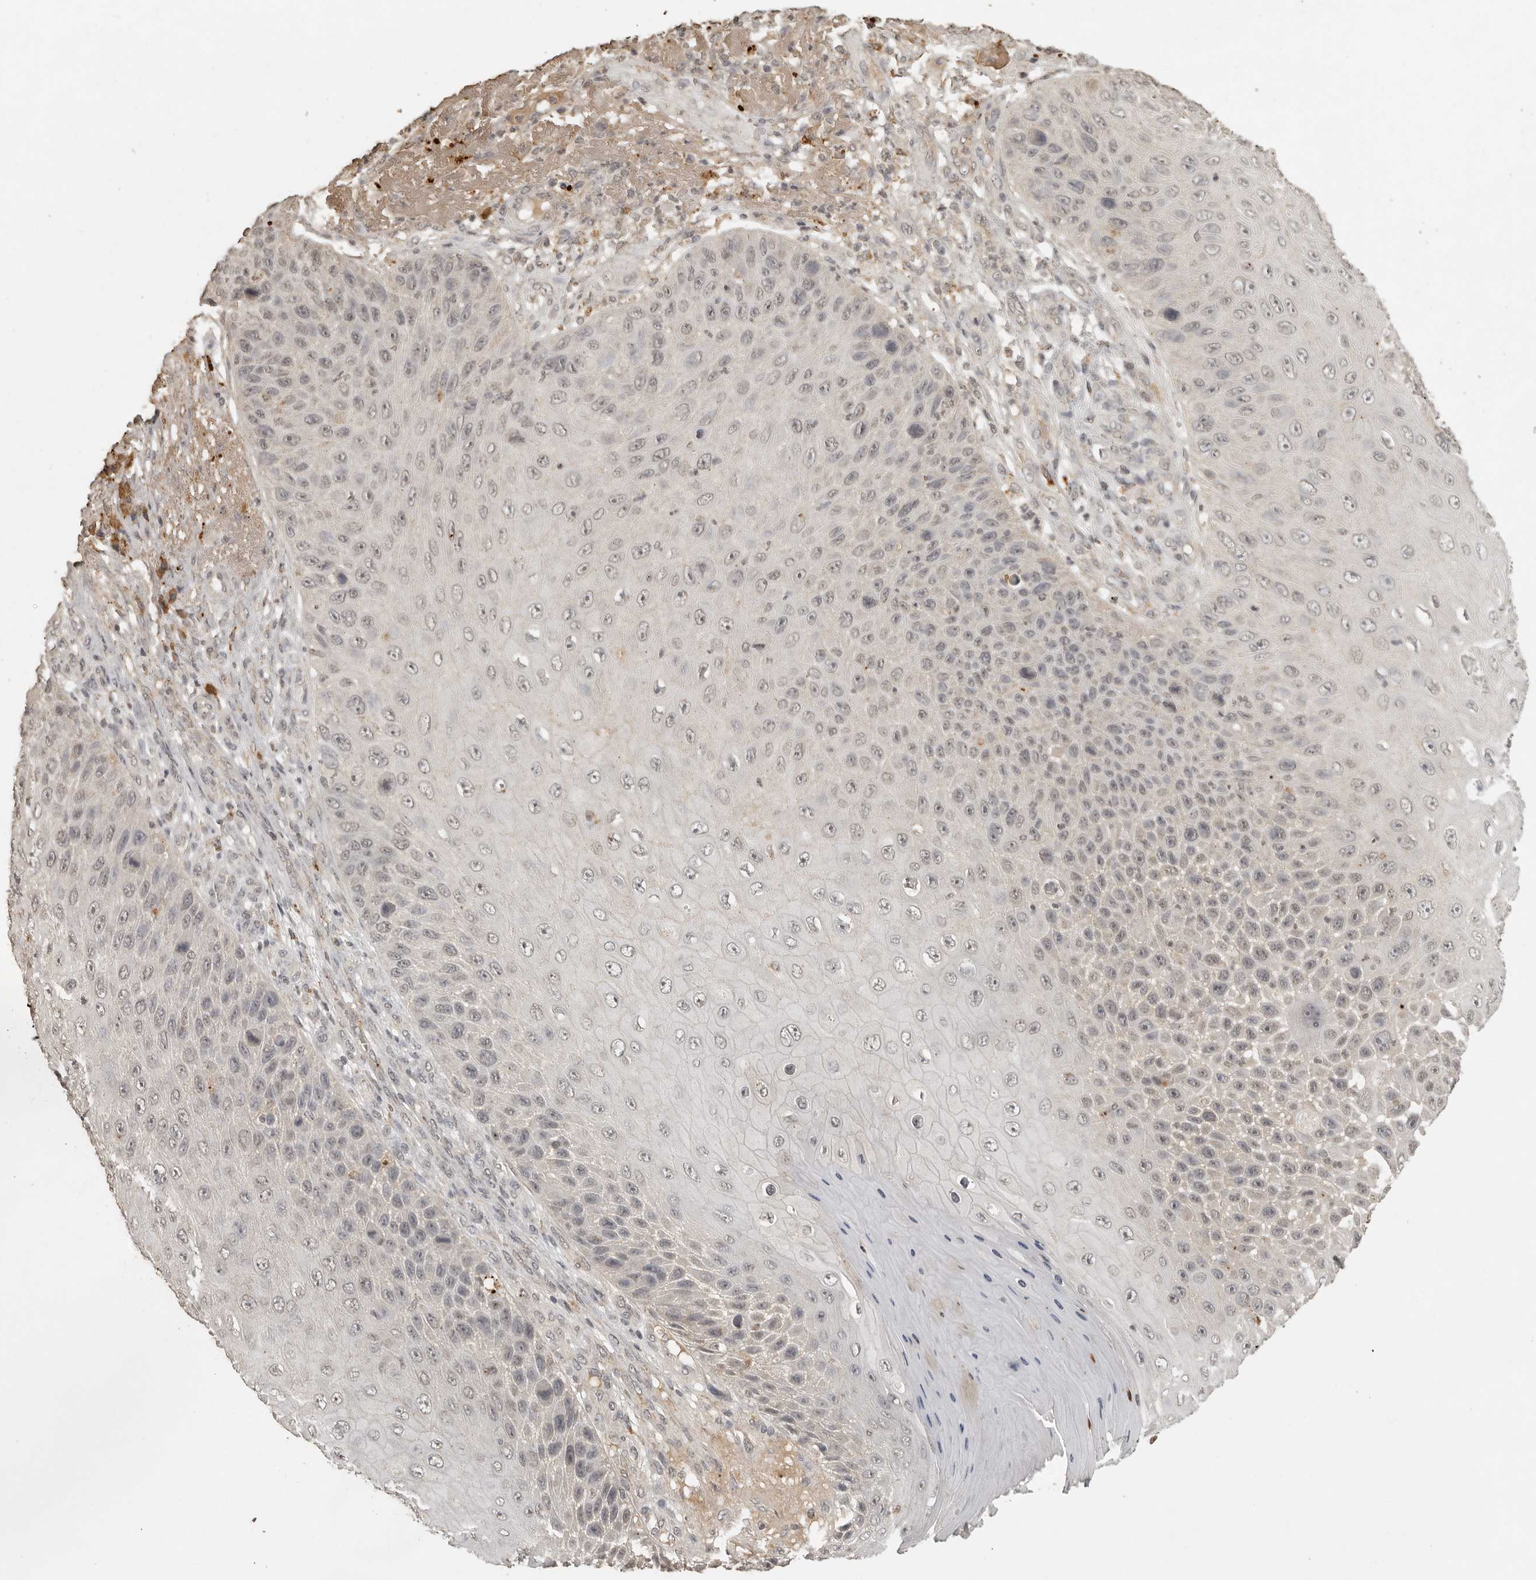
{"staining": {"intensity": "negative", "quantity": "none", "location": "none"}, "tissue": "skin cancer", "cell_type": "Tumor cells", "image_type": "cancer", "snomed": [{"axis": "morphology", "description": "Squamous cell carcinoma, NOS"}, {"axis": "topography", "description": "Skin"}], "caption": "Immunohistochemistry (IHC) of skin squamous cell carcinoma exhibits no positivity in tumor cells.", "gene": "CTF1", "patient": {"sex": "female", "age": 88}}